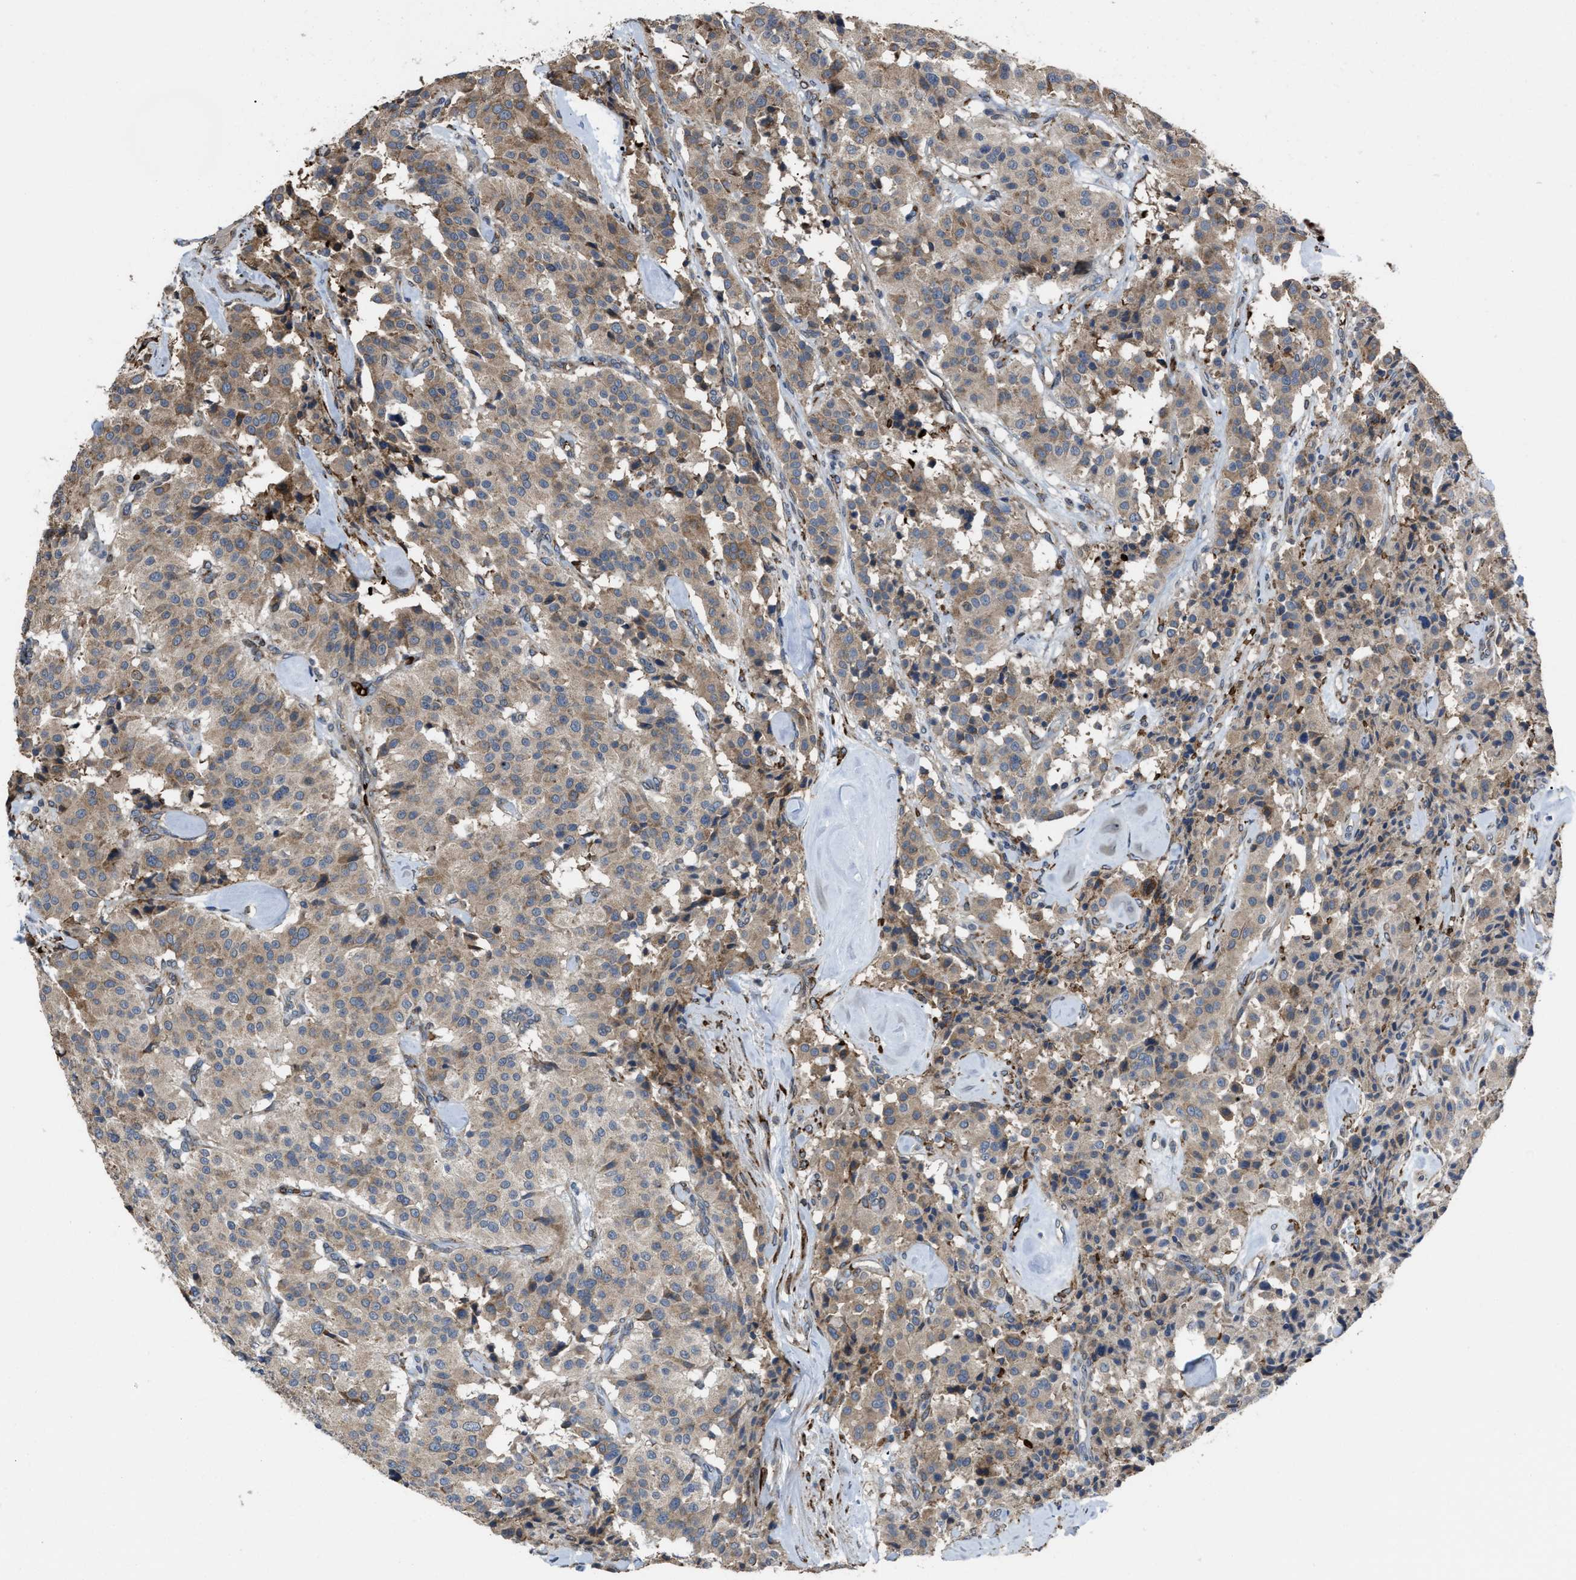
{"staining": {"intensity": "moderate", "quantity": "25%-75%", "location": "cytoplasmic/membranous"}, "tissue": "carcinoid", "cell_type": "Tumor cells", "image_type": "cancer", "snomed": [{"axis": "morphology", "description": "Carcinoid, malignant, NOS"}, {"axis": "topography", "description": "Lung"}], "caption": "Immunohistochemical staining of human carcinoid reveals medium levels of moderate cytoplasmic/membranous protein staining in approximately 25%-75% of tumor cells.", "gene": "SELENOM", "patient": {"sex": "male", "age": 30}}